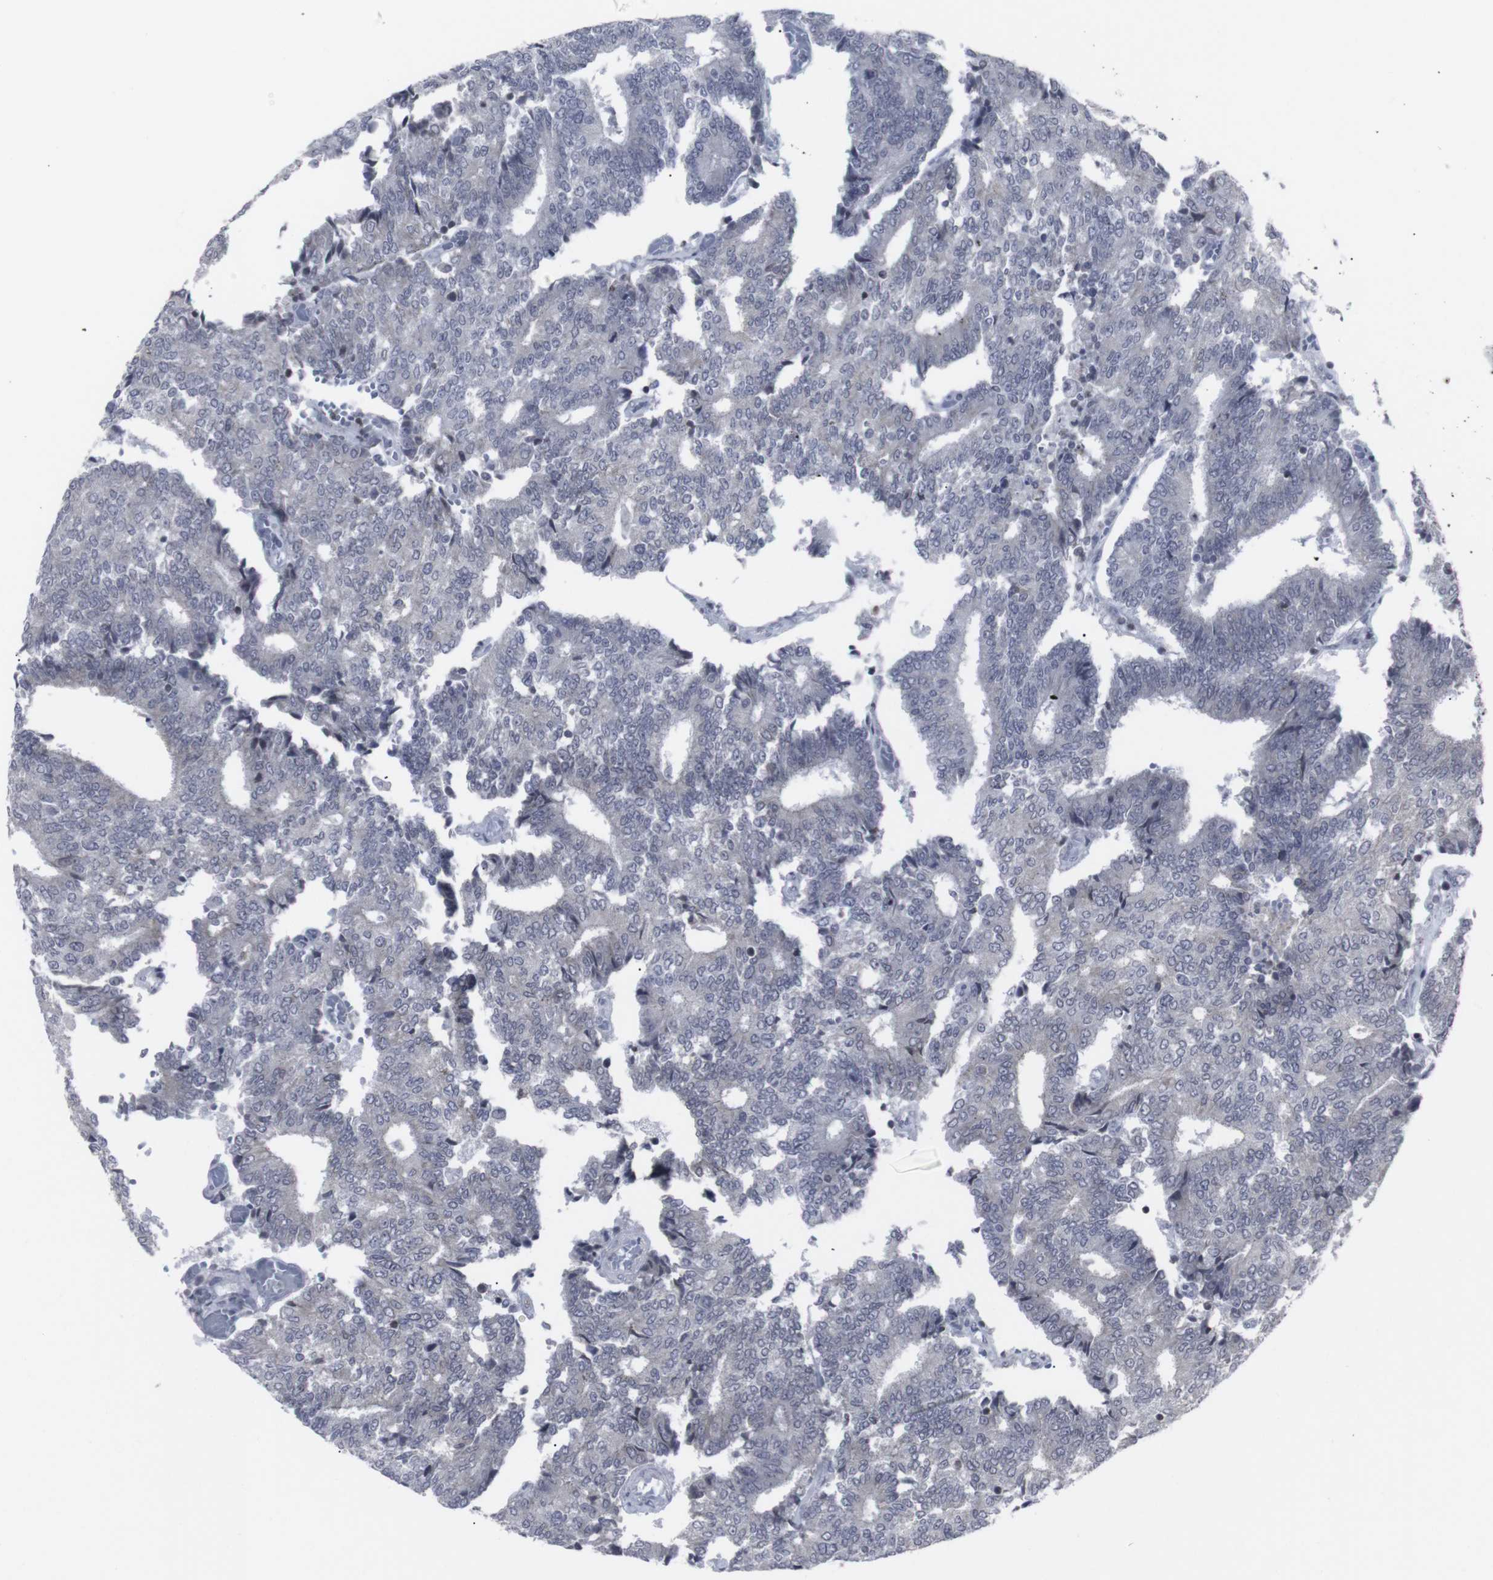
{"staining": {"intensity": "negative", "quantity": "none", "location": "none"}, "tissue": "prostate cancer", "cell_type": "Tumor cells", "image_type": "cancer", "snomed": [{"axis": "morphology", "description": "Adenocarcinoma, High grade"}, {"axis": "topography", "description": "Prostate"}], "caption": "Tumor cells show no significant protein expression in prostate cancer (high-grade adenocarcinoma).", "gene": "APOBEC2", "patient": {"sex": "male", "age": 55}}